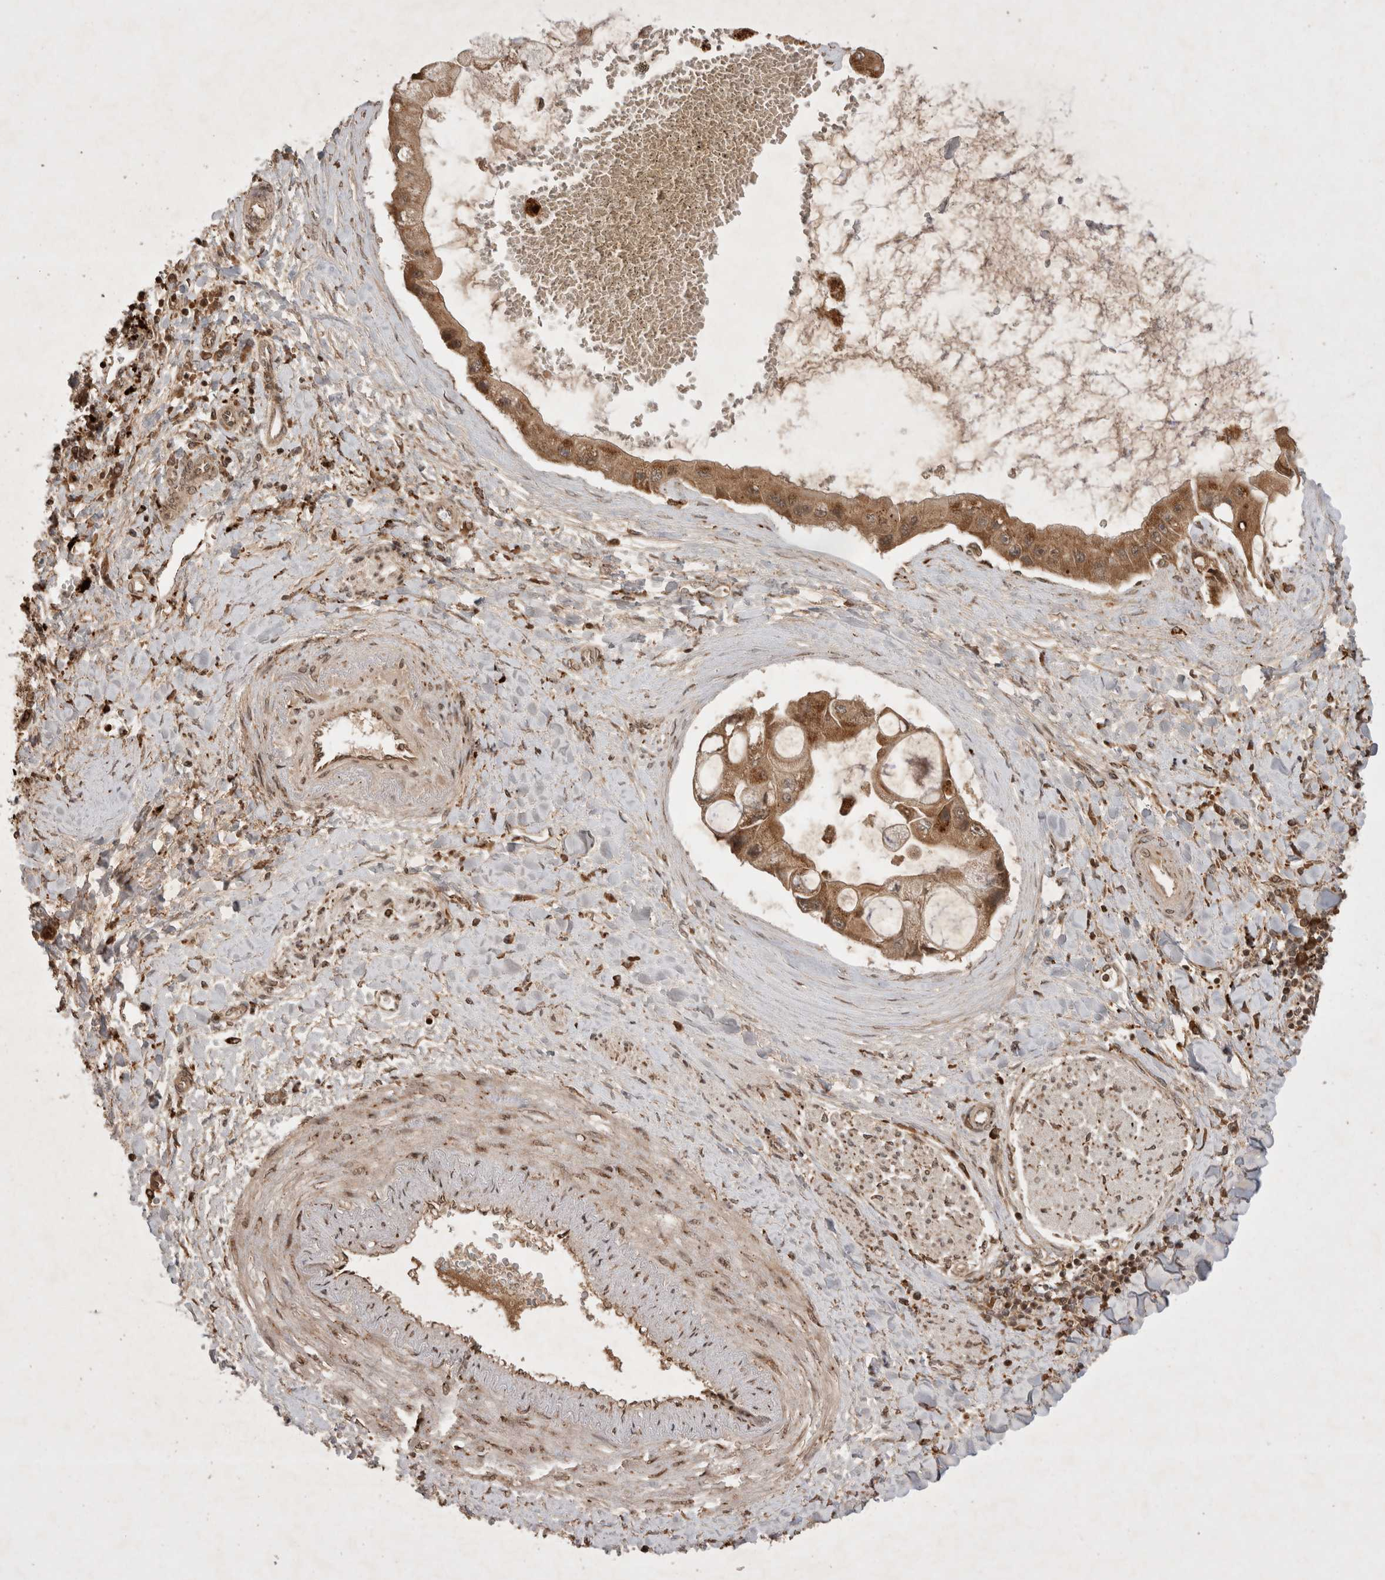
{"staining": {"intensity": "moderate", "quantity": ">75%", "location": "cytoplasmic/membranous"}, "tissue": "liver cancer", "cell_type": "Tumor cells", "image_type": "cancer", "snomed": [{"axis": "morphology", "description": "Cholangiocarcinoma"}, {"axis": "topography", "description": "Liver"}], "caption": "Immunohistochemical staining of human liver cancer (cholangiocarcinoma) displays medium levels of moderate cytoplasmic/membranous staining in about >75% of tumor cells.", "gene": "FAM221A", "patient": {"sex": "male", "age": 50}}